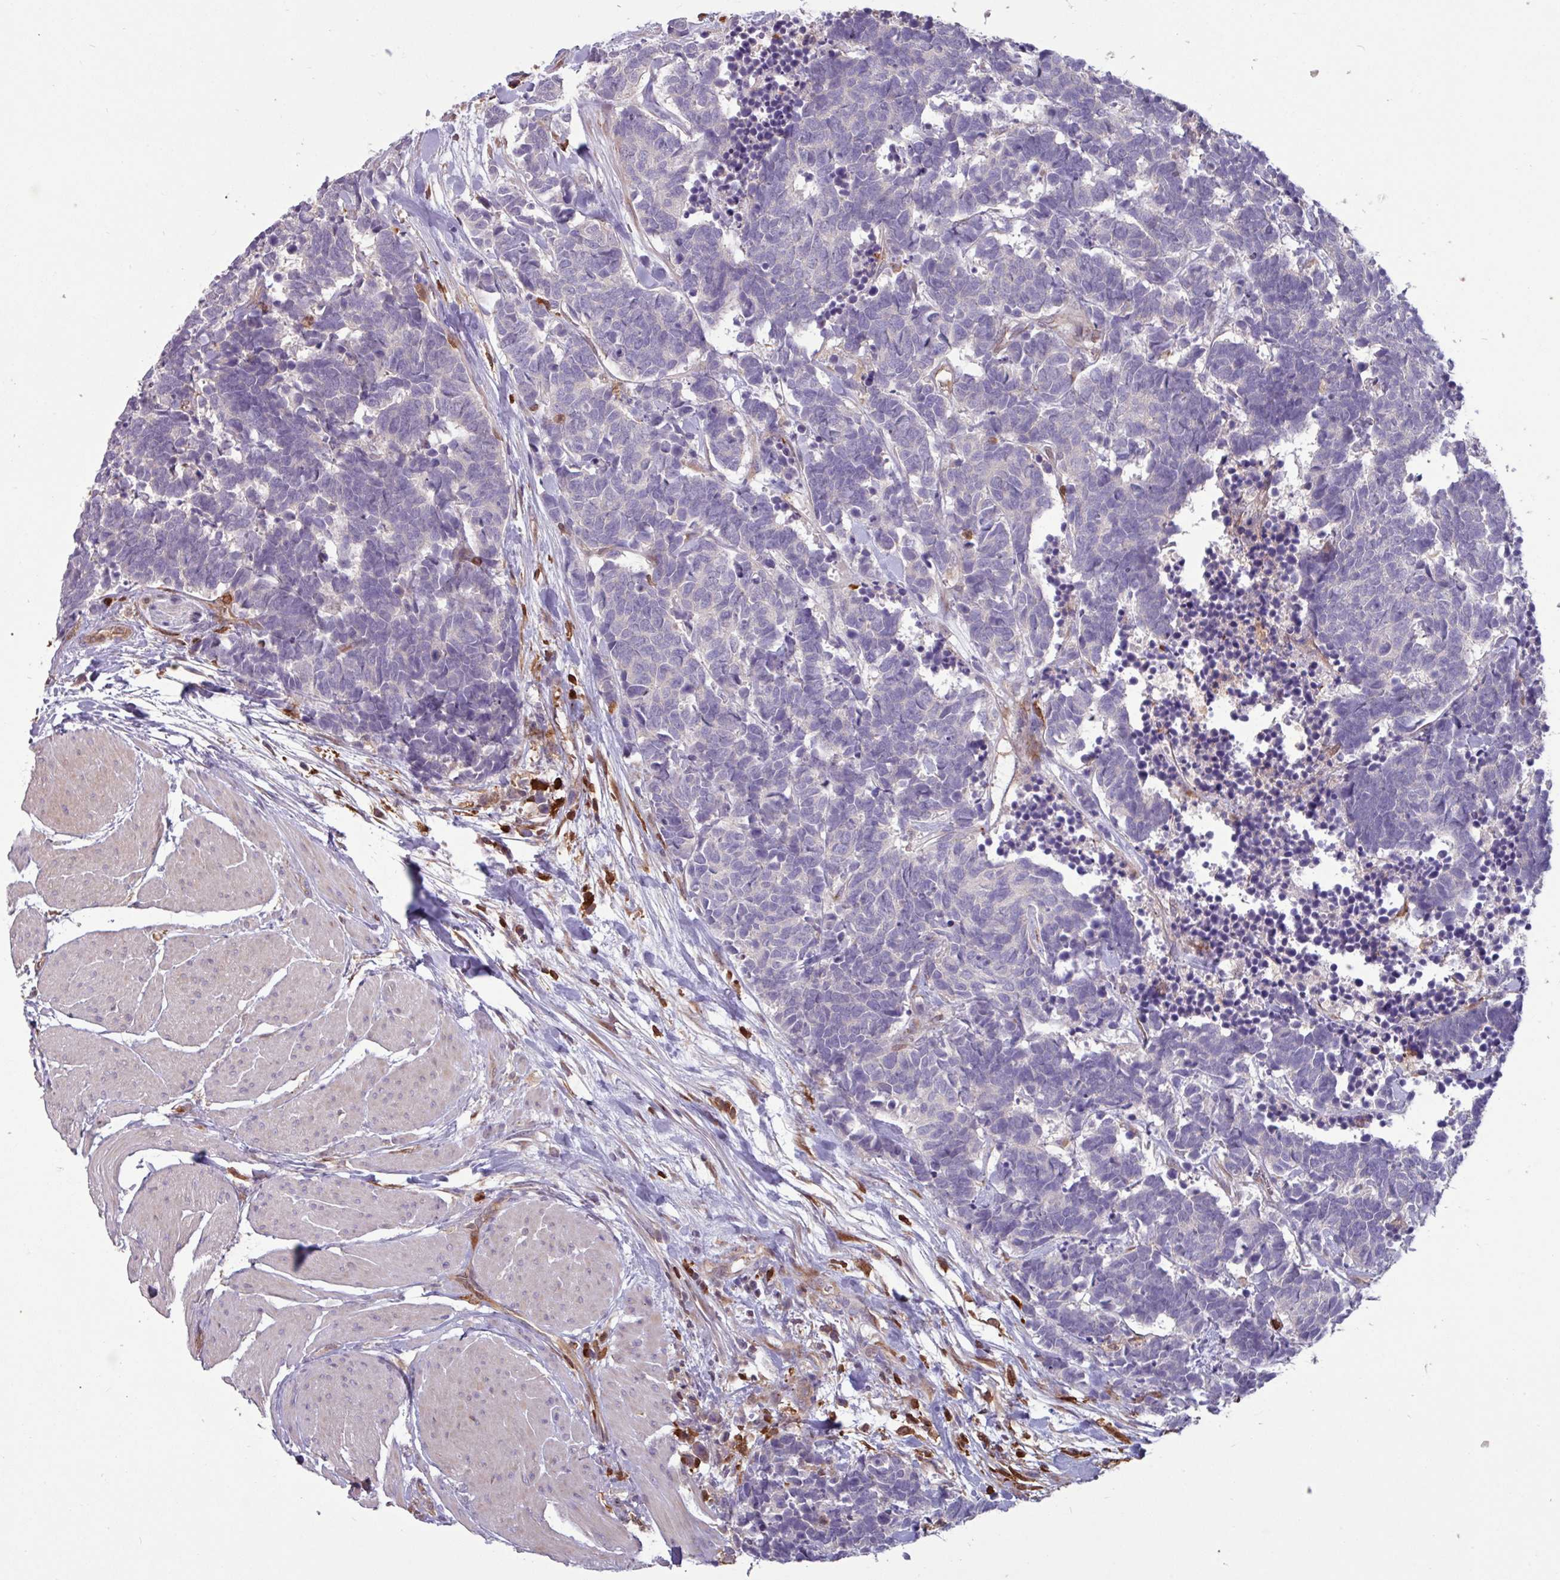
{"staining": {"intensity": "negative", "quantity": "none", "location": "none"}, "tissue": "carcinoid", "cell_type": "Tumor cells", "image_type": "cancer", "snomed": [{"axis": "morphology", "description": "Carcinoma, NOS"}, {"axis": "morphology", "description": "Carcinoid, malignant, NOS"}, {"axis": "topography", "description": "Urinary bladder"}], "caption": "Human carcinoid stained for a protein using IHC exhibits no staining in tumor cells.", "gene": "SEC61G", "patient": {"sex": "male", "age": 57}}